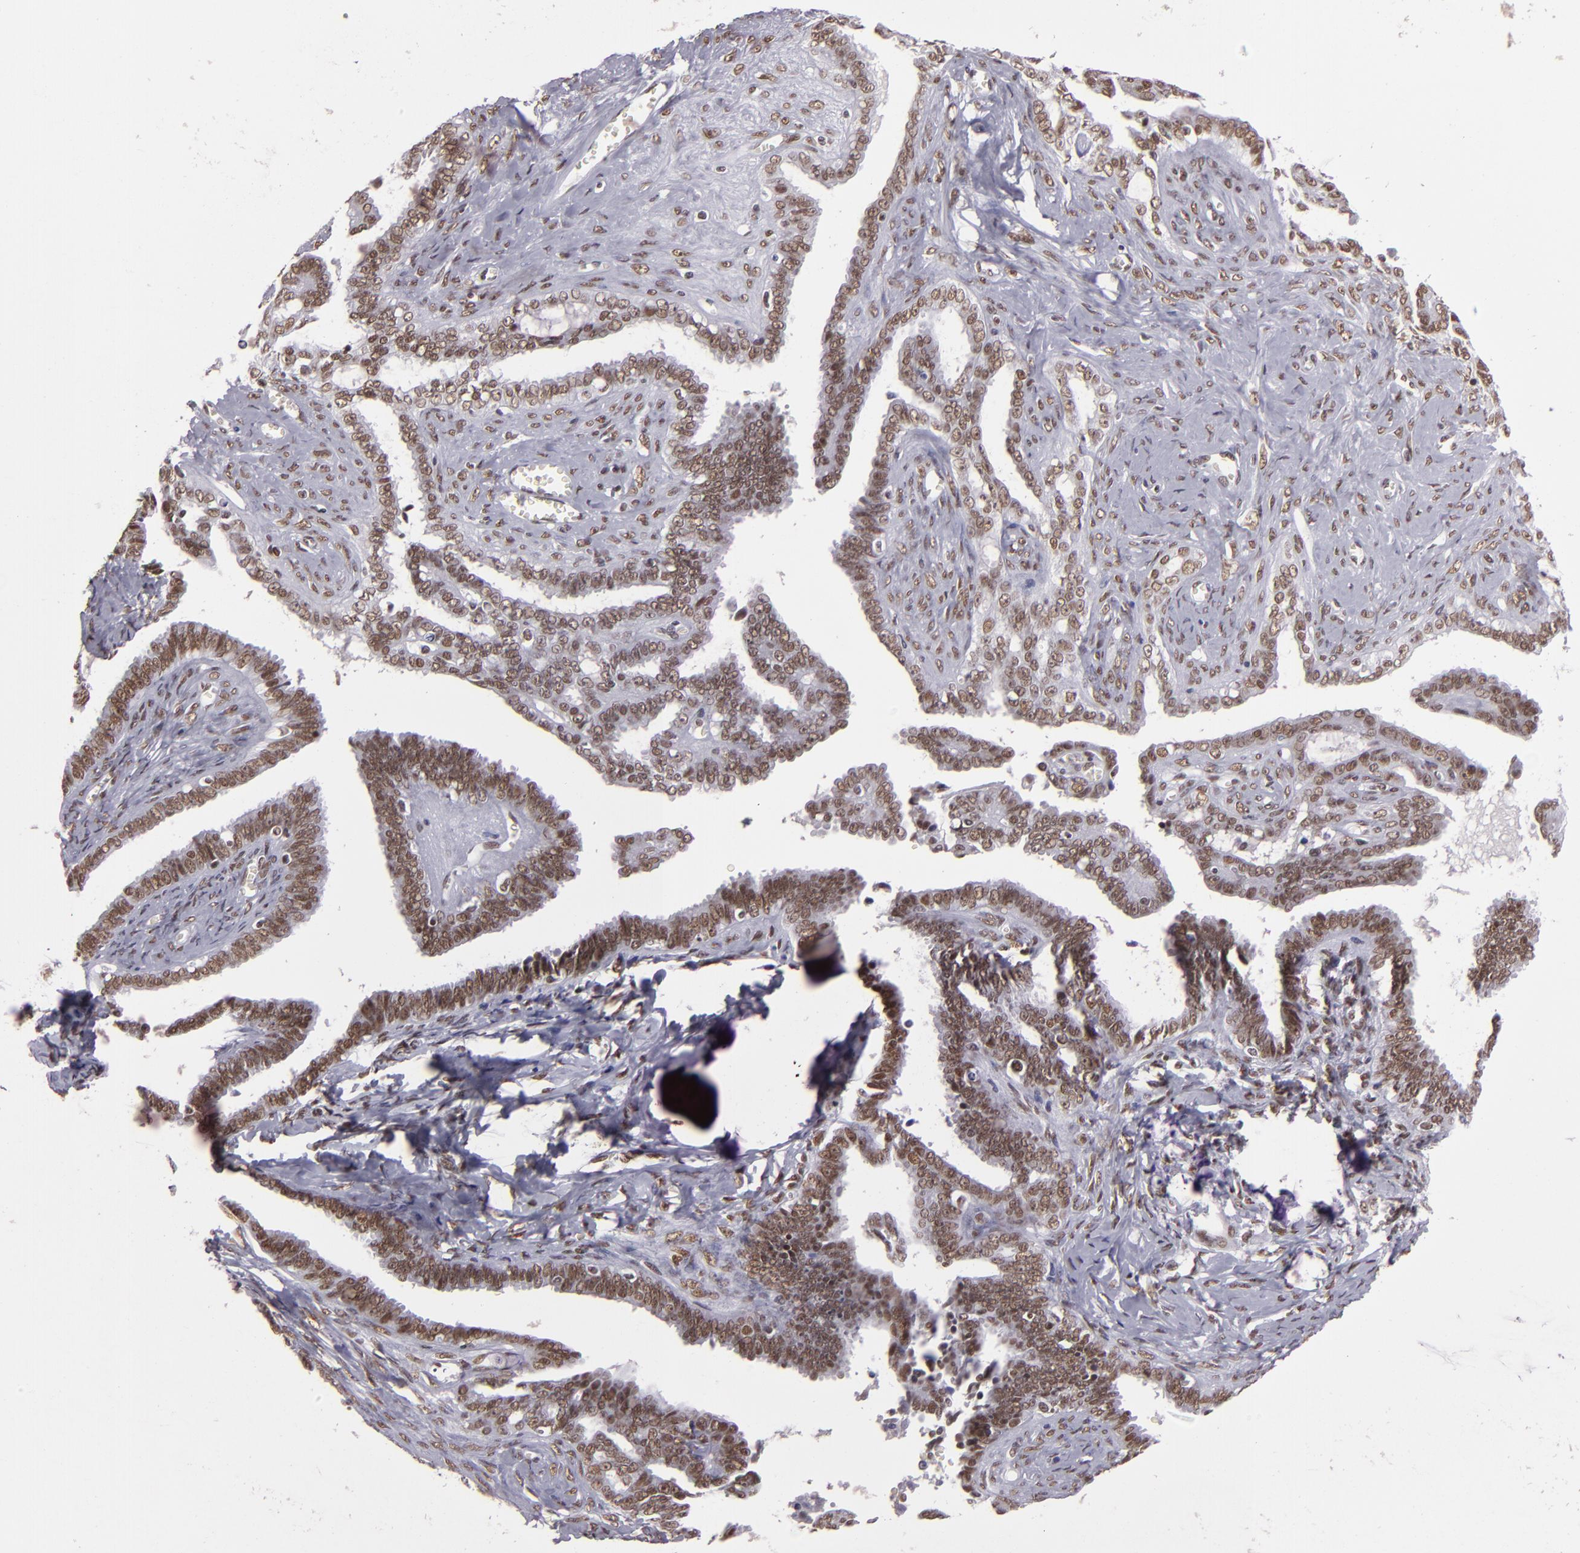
{"staining": {"intensity": "moderate", "quantity": ">75%", "location": "nuclear"}, "tissue": "ovarian cancer", "cell_type": "Tumor cells", "image_type": "cancer", "snomed": [{"axis": "morphology", "description": "Cystadenocarcinoma, serous, NOS"}, {"axis": "topography", "description": "Ovary"}], "caption": "Protein staining of ovarian serous cystadenocarcinoma tissue shows moderate nuclear positivity in approximately >75% of tumor cells. The staining was performed using DAB (3,3'-diaminobenzidine) to visualize the protein expression in brown, while the nuclei were stained in blue with hematoxylin (Magnification: 20x).", "gene": "BRD8", "patient": {"sex": "female", "age": 71}}